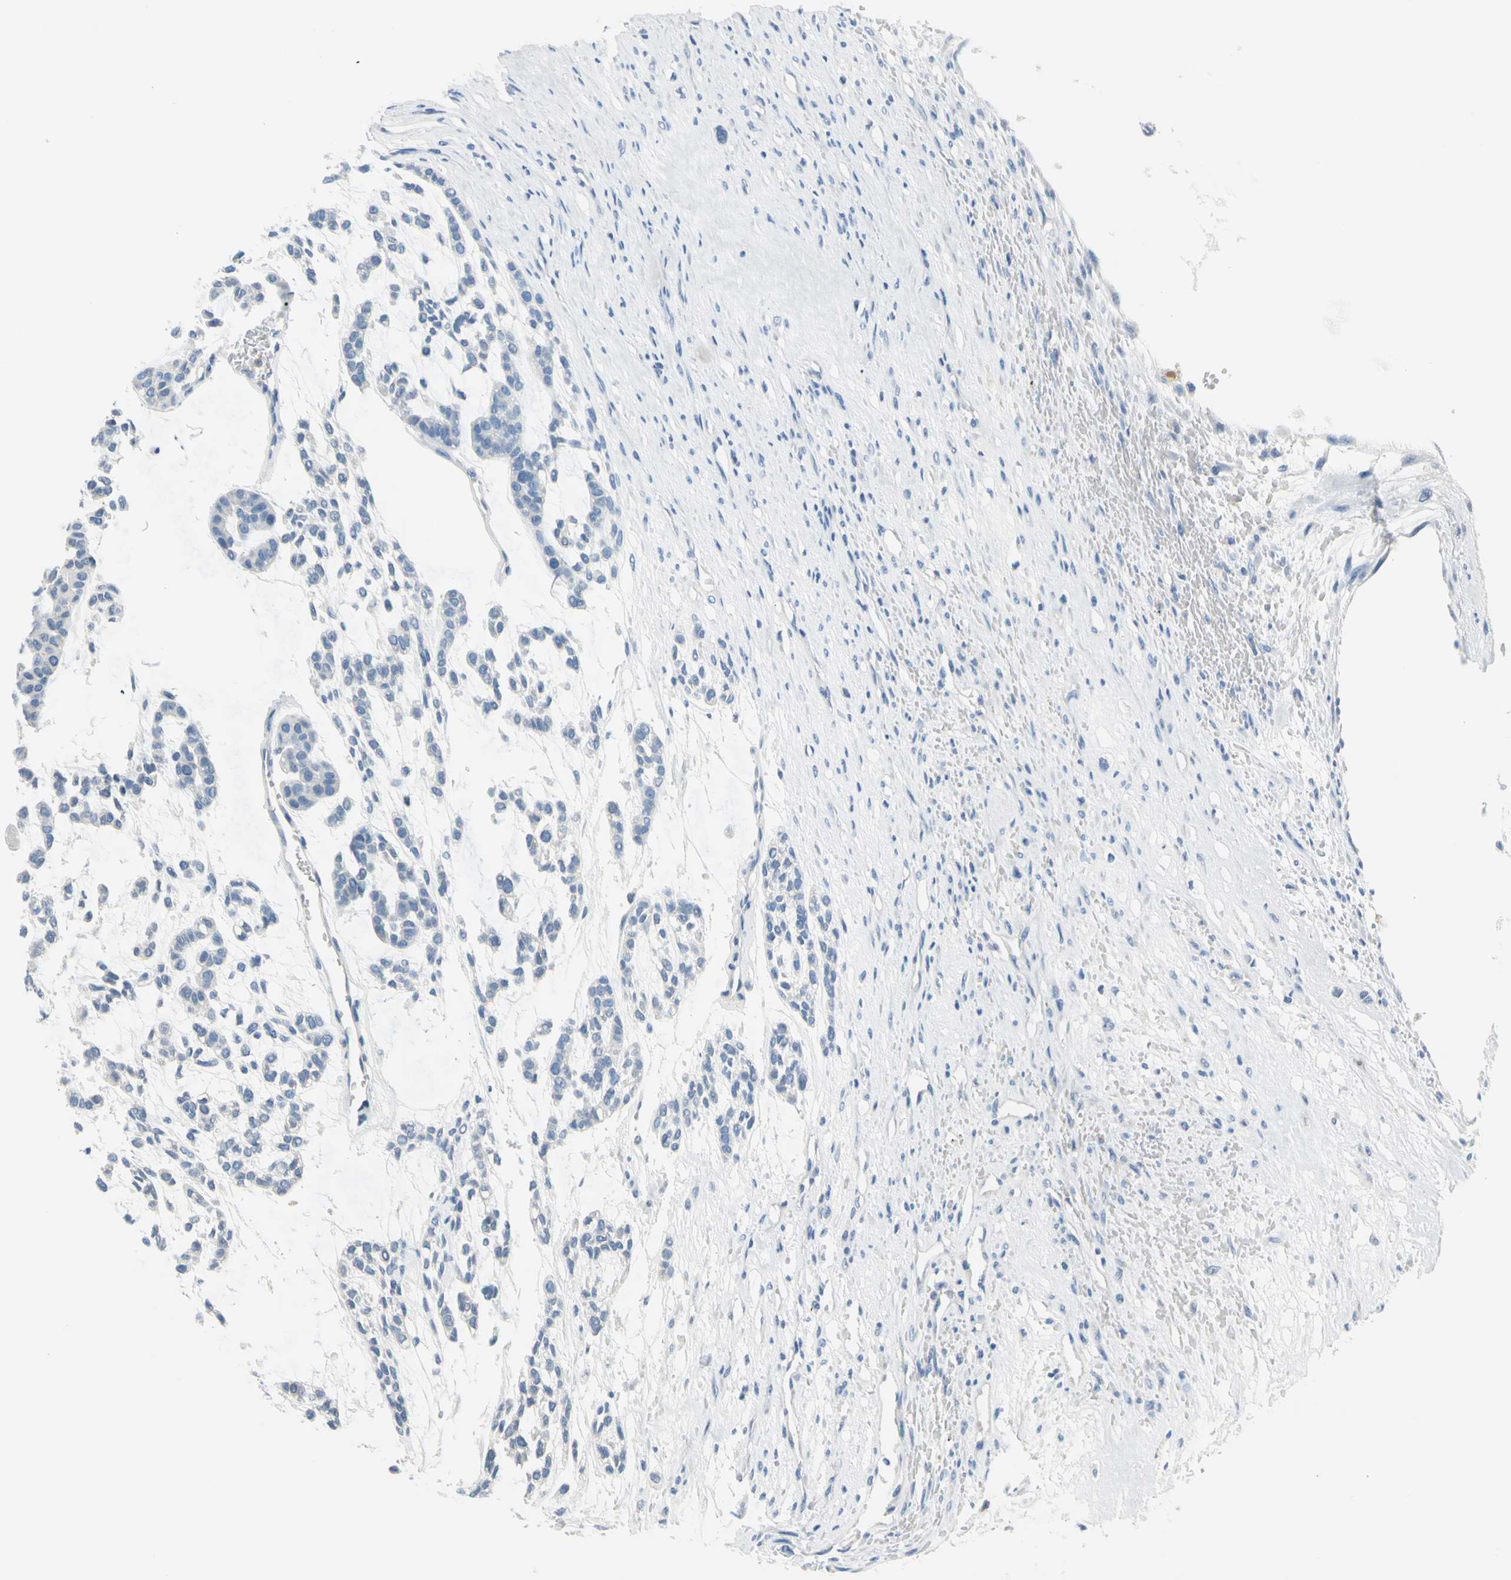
{"staining": {"intensity": "negative", "quantity": "none", "location": "none"}, "tissue": "head and neck cancer", "cell_type": "Tumor cells", "image_type": "cancer", "snomed": [{"axis": "morphology", "description": "Adenocarcinoma, NOS"}, {"axis": "morphology", "description": "Adenoma, NOS"}, {"axis": "topography", "description": "Head-Neck"}], "caption": "Immunohistochemistry micrograph of head and neck adenocarcinoma stained for a protein (brown), which displays no expression in tumor cells.", "gene": "DCT", "patient": {"sex": "female", "age": 55}}